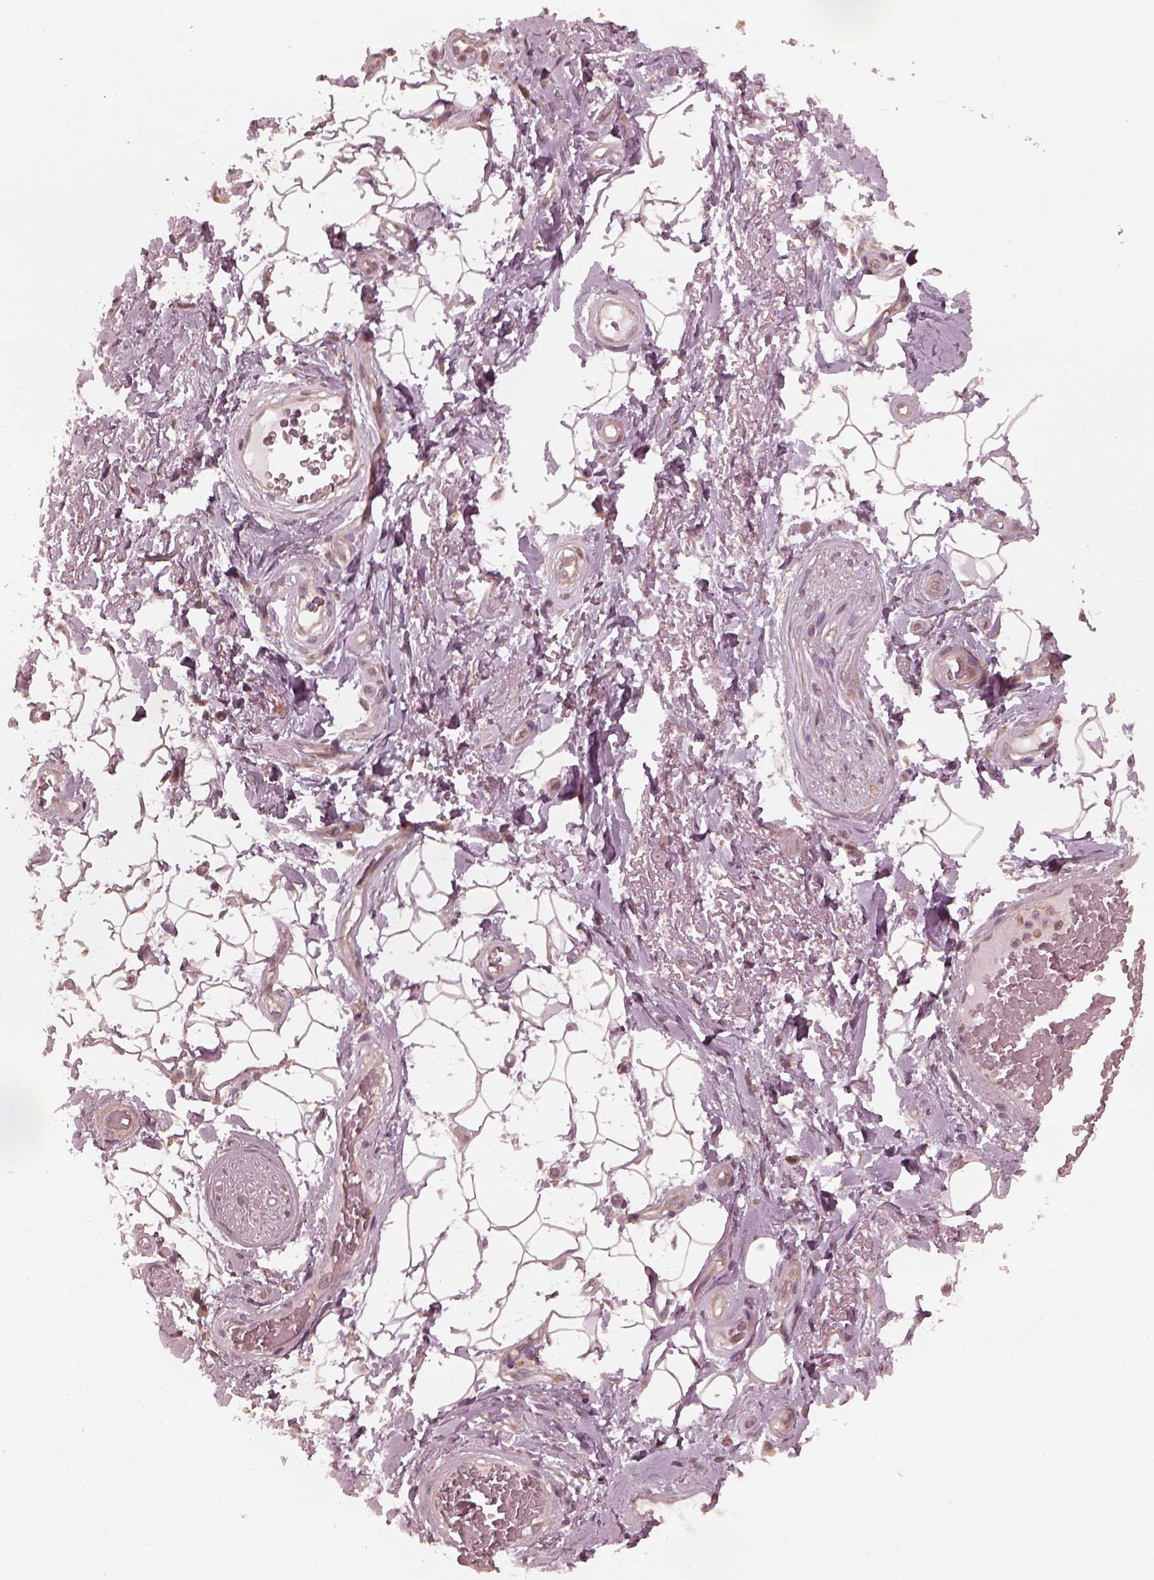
{"staining": {"intensity": "negative", "quantity": "none", "location": "none"}, "tissue": "adipose tissue", "cell_type": "Adipocytes", "image_type": "normal", "snomed": [{"axis": "morphology", "description": "Normal tissue, NOS"}, {"axis": "topography", "description": "Anal"}, {"axis": "topography", "description": "Peripheral nerve tissue"}], "caption": "IHC of normal human adipose tissue exhibits no positivity in adipocytes.", "gene": "FAF2", "patient": {"sex": "male", "age": 53}}